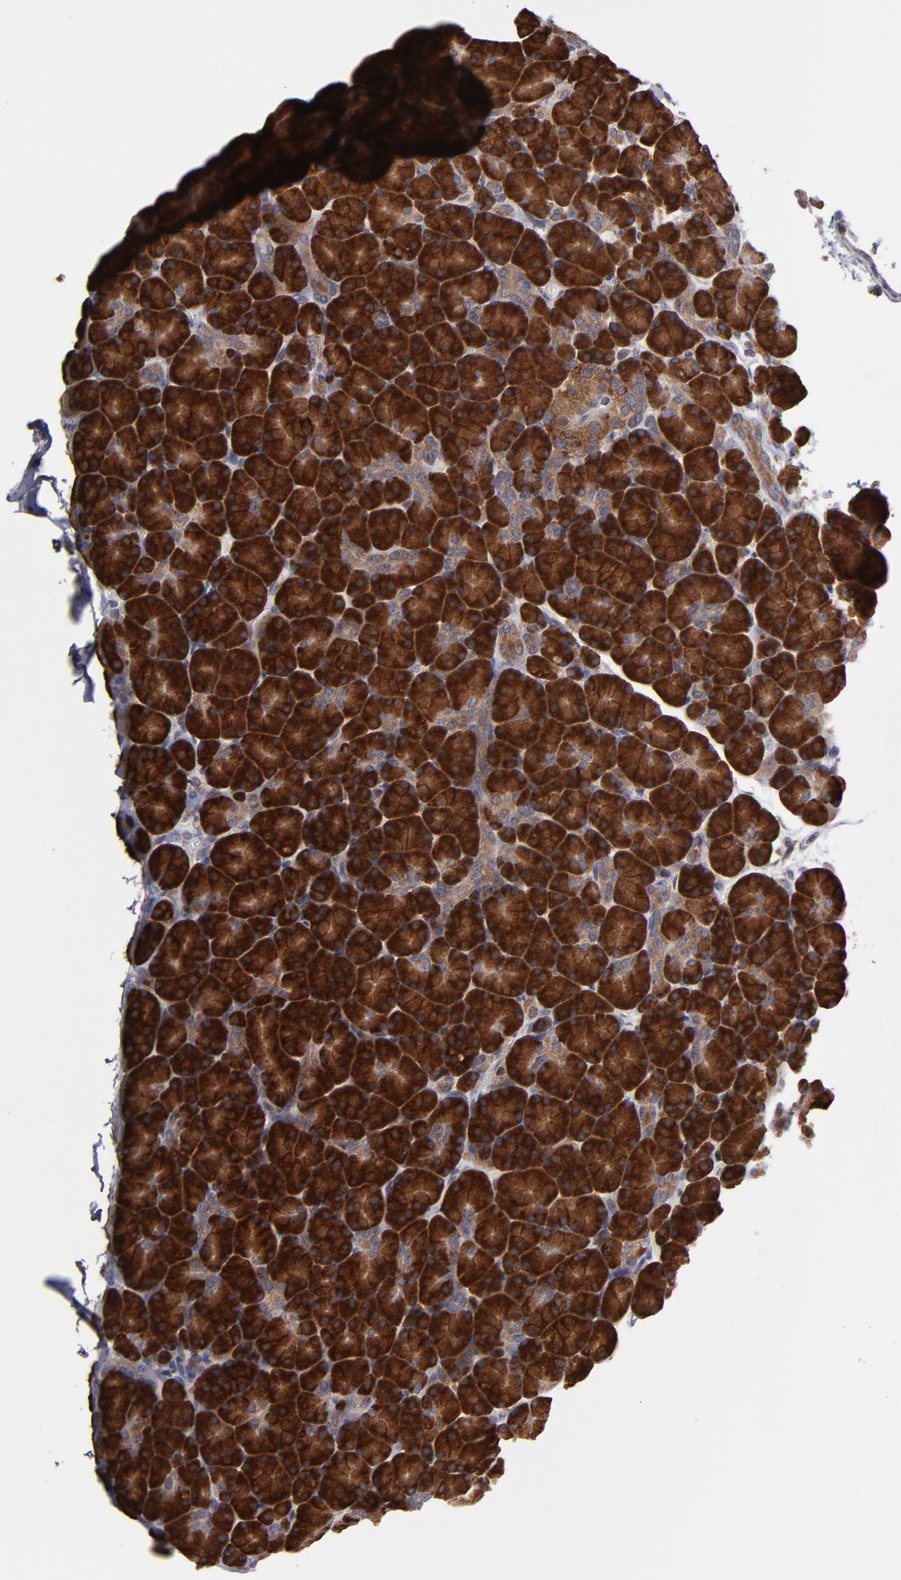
{"staining": {"intensity": "strong", "quantity": ">75%", "location": "cytoplasmic/membranous"}, "tissue": "pancreas", "cell_type": "Exocrine glandular cells", "image_type": "normal", "snomed": [{"axis": "morphology", "description": "Normal tissue, NOS"}, {"axis": "topography", "description": "Pancreas"}], "caption": "Strong cytoplasmic/membranous staining for a protein is appreciated in approximately >75% of exocrine glandular cells of unremarkable pancreas using immunohistochemistry.", "gene": "SND1", "patient": {"sex": "female", "age": 43}}